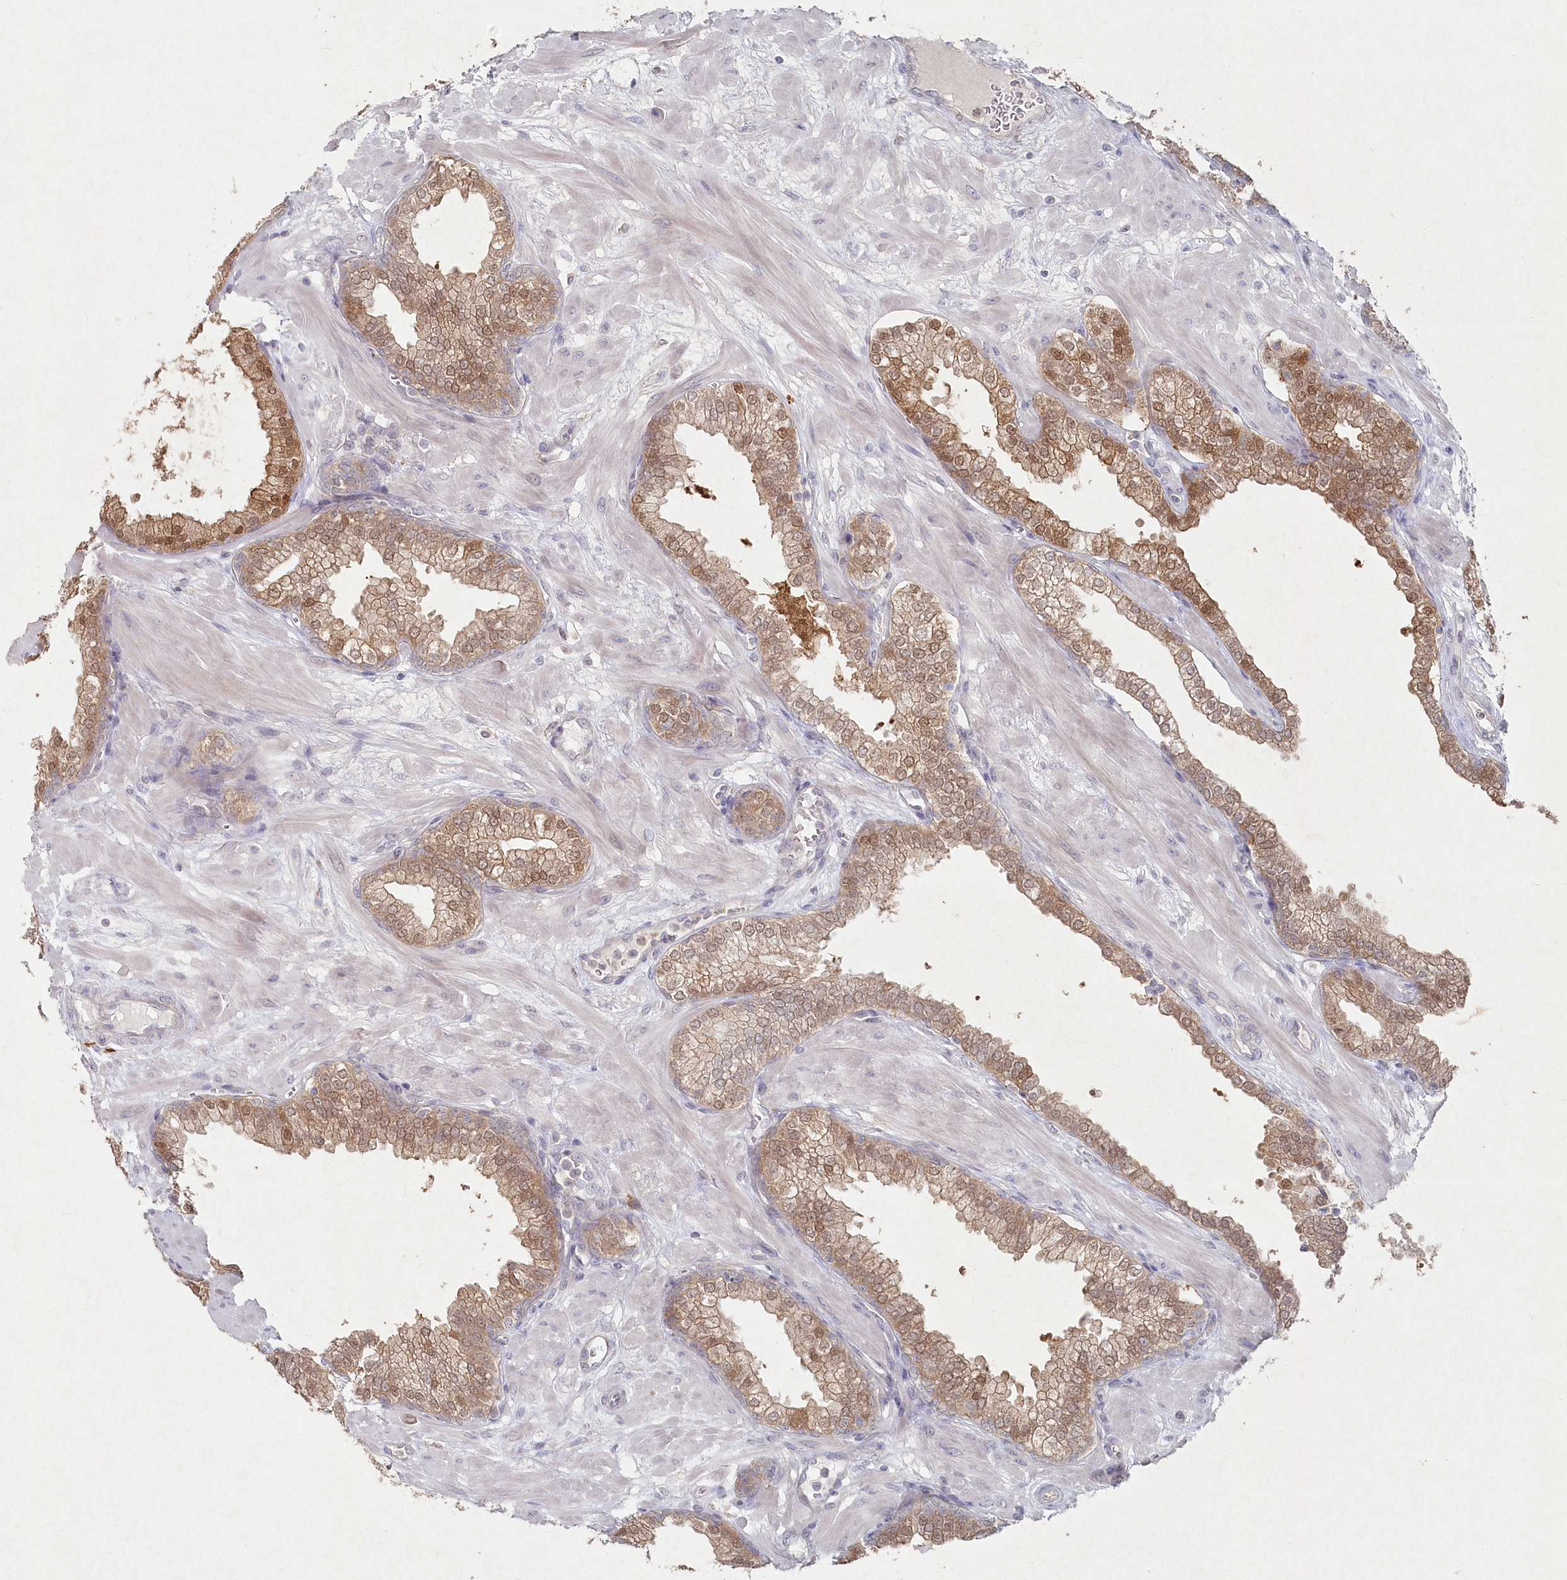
{"staining": {"intensity": "moderate", "quantity": ">75%", "location": "cytoplasmic/membranous,nuclear"}, "tissue": "prostate", "cell_type": "Glandular cells", "image_type": "normal", "snomed": [{"axis": "morphology", "description": "Normal tissue, NOS"}, {"axis": "morphology", "description": "Urothelial carcinoma, Low grade"}, {"axis": "topography", "description": "Urinary bladder"}, {"axis": "topography", "description": "Prostate"}], "caption": "Immunohistochemistry (IHC) staining of normal prostate, which demonstrates medium levels of moderate cytoplasmic/membranous,nuclear expression in about >75% of glandular cells indicating moderate cytoplasmic/membranous,nuclear protein expression. The staining was performed using DAB (brown) for protein detection and nuclei were counterstained in hematoxylin (blue).", "gene": "TGFBRAP1", "patient": {"sex": "male", "age": 60}}